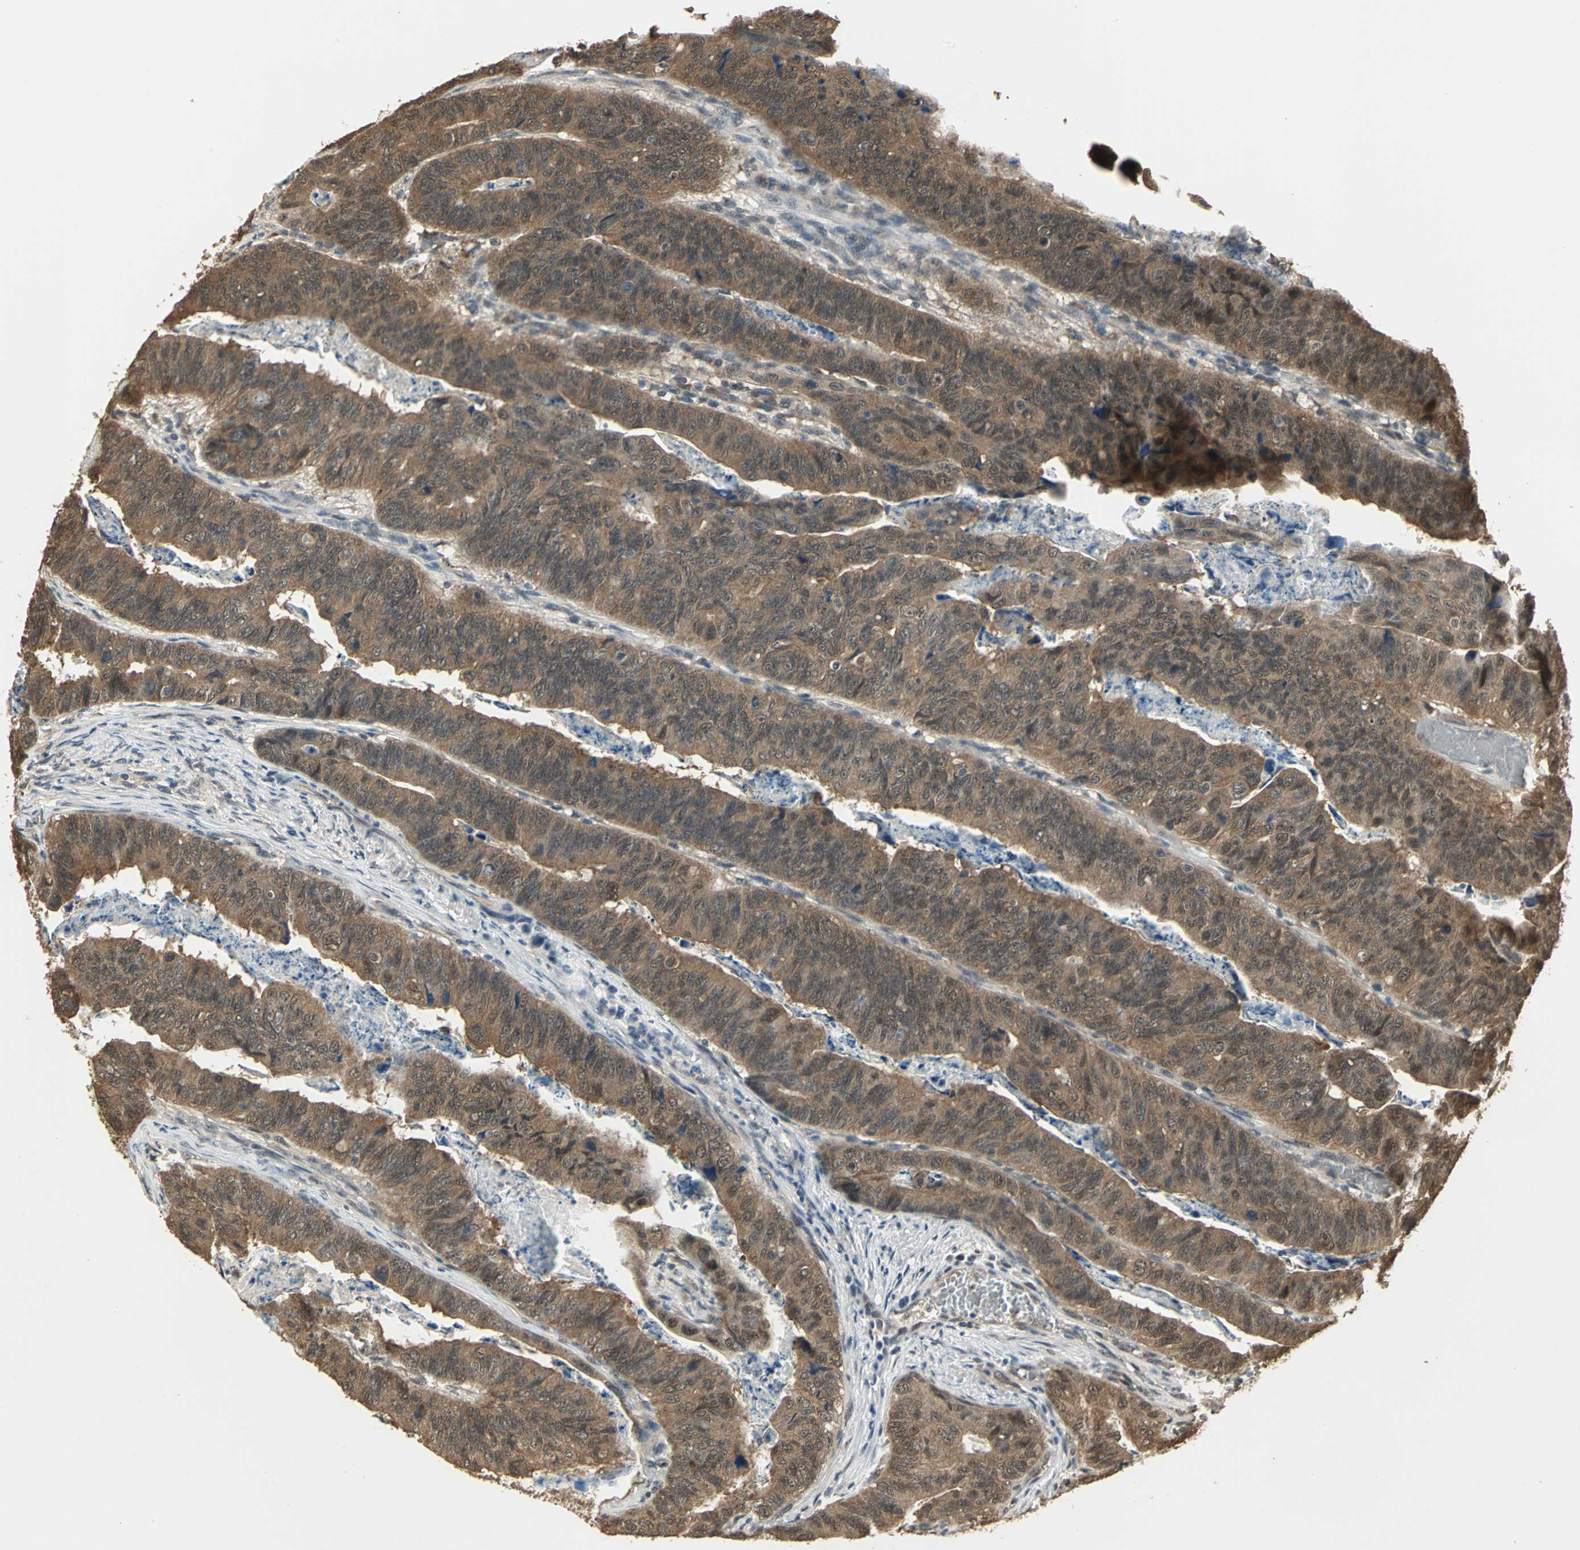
{"staining": {"intensity": "strong", "quantity": ">75%", "location": "cytoplasmic/membranous"}, "tissue": "stomach cancer", "cell_type": "Tumor cells", "image_type": "cancer", "snomed": [{"axis": "morphology", "description": "Adenocarcinoma, NOS"}, {"axis": "topography", "description": "Stomach, lower"}], "caption": "Immunohistochemistry (DAB (3,3'-diaminobenzidine)) staining of human stomach cancer reveals strong cytoplasmic/membranous protein expression in about >75% of tumor cells.", "gene": "UCHL5", "patient": {"sex": "male", "age": 77}}